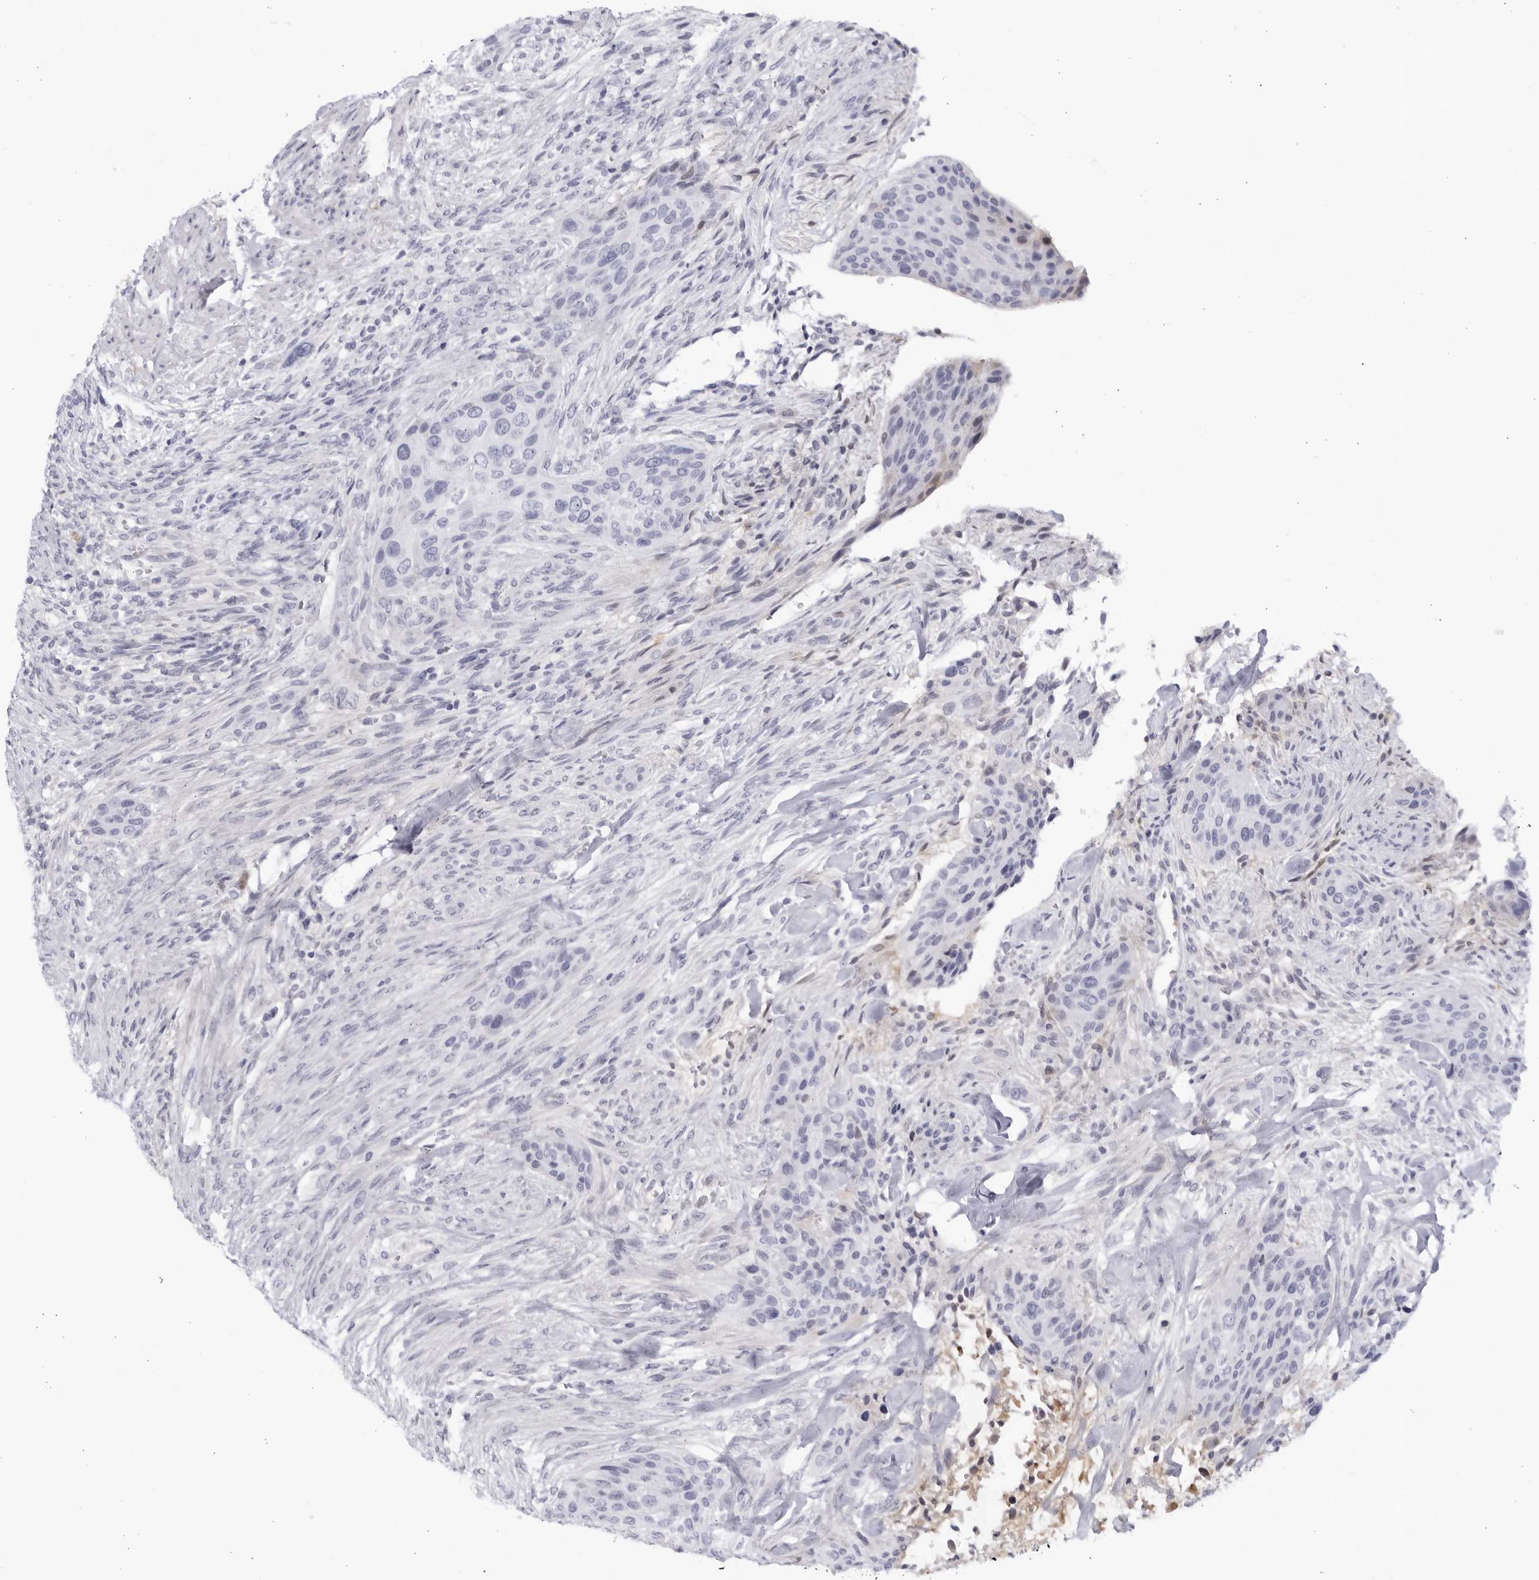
{"staining": {"intensity": "negative", "quantity": "none", "location": "none"}, "tissue": "urothelial cancer", "cell_type": "Tumor cells", "image_type": "cancer", "snomed": [{"axis": "morphology", "description": "Urothelial carcinoma, High grade"}, {"axis": "topography", "description": "Urinary bladder"}], "caption": "This is a photomicrograph of IHC staining of urothelial cancer, which shows no staining in tumor cells.", "gene": "CNBD1", "patient": {"sex": "male", "age": 35}}